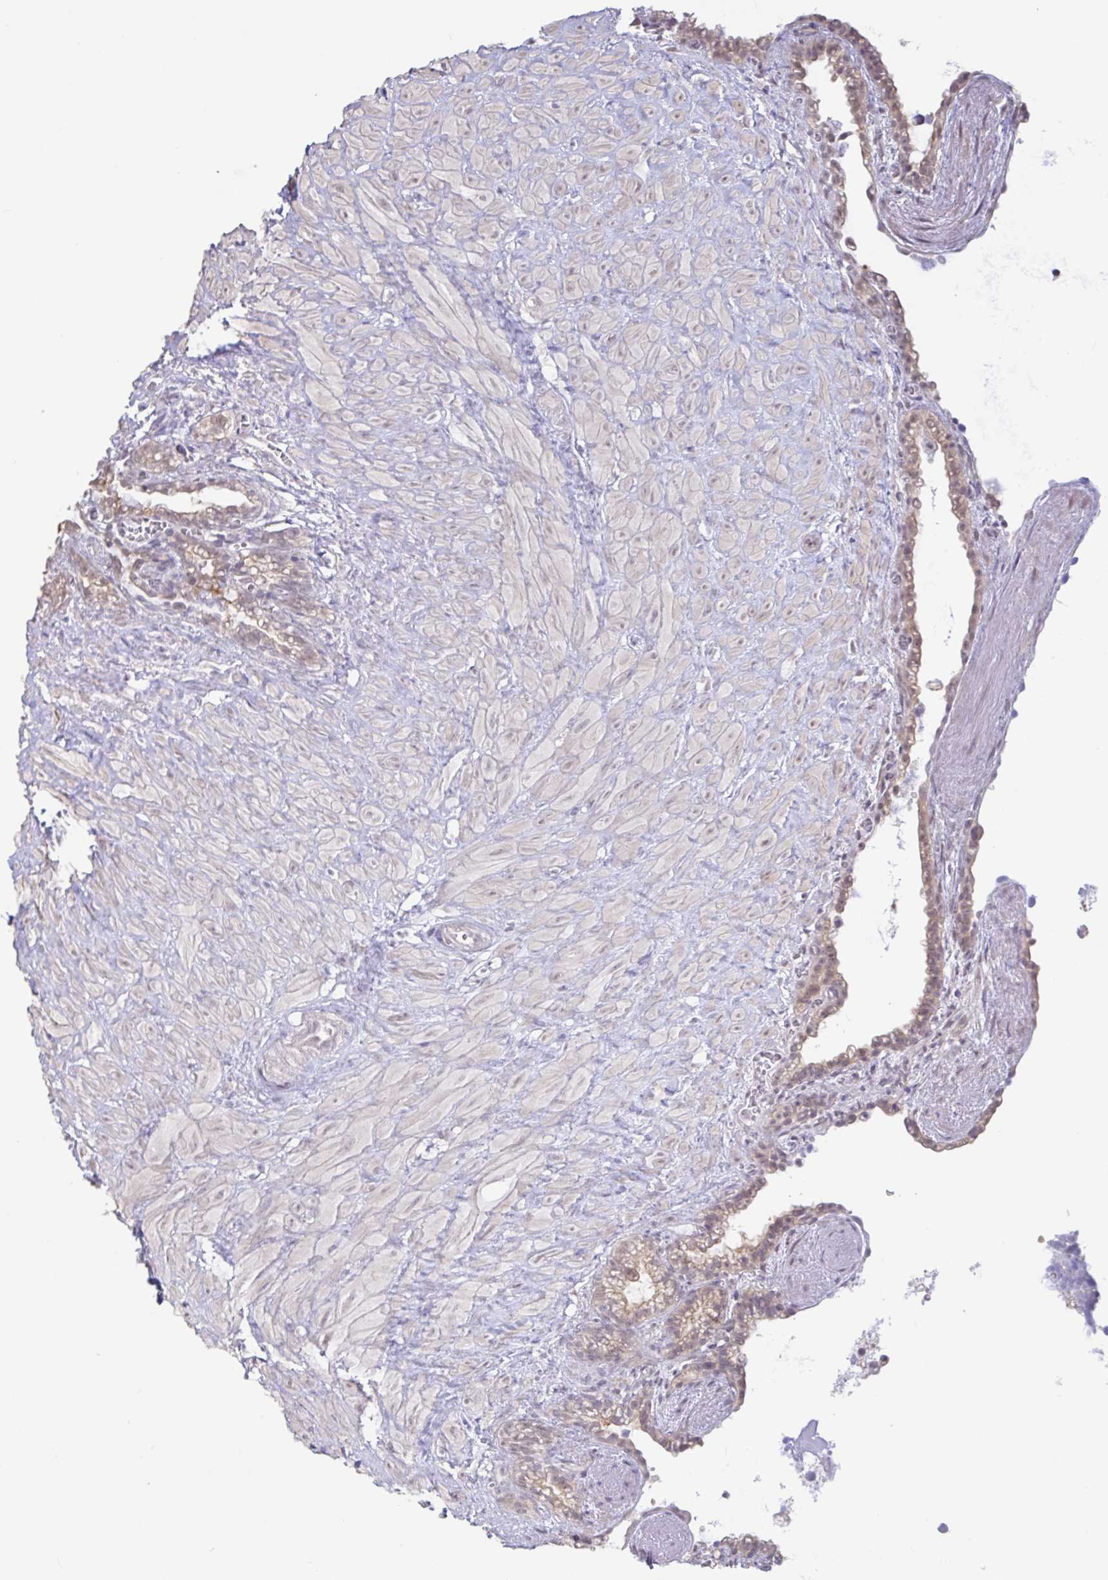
{"staining": {"intensity": "weak", "quantity": "25%-75%", "location": "cytoplasmic/membranous,nuclear"}, "tissue": "seminal vesicle", "cell_type": "Glandular cells", "image_type": "normal", "snomed": [{"axis": "morphology", "description": "Normal tissue, NOS"}, {"axis": "topography", "description": "Seminal veicle"}], "caption": "An immunohistochemistry (IHC) image of unremarkable tissue is shown. Protein staining in brown shows weak cytoplasmic/membranous,nuclear positivity in seminal vesicle within glandular cells. The protein of interest is stained brown, and the nuclei are stained in blue (DAB IHC with brightfield microscopy, high magnification).", "gene": "HYPK", "patient": {"sex": "male", "age": 76}}